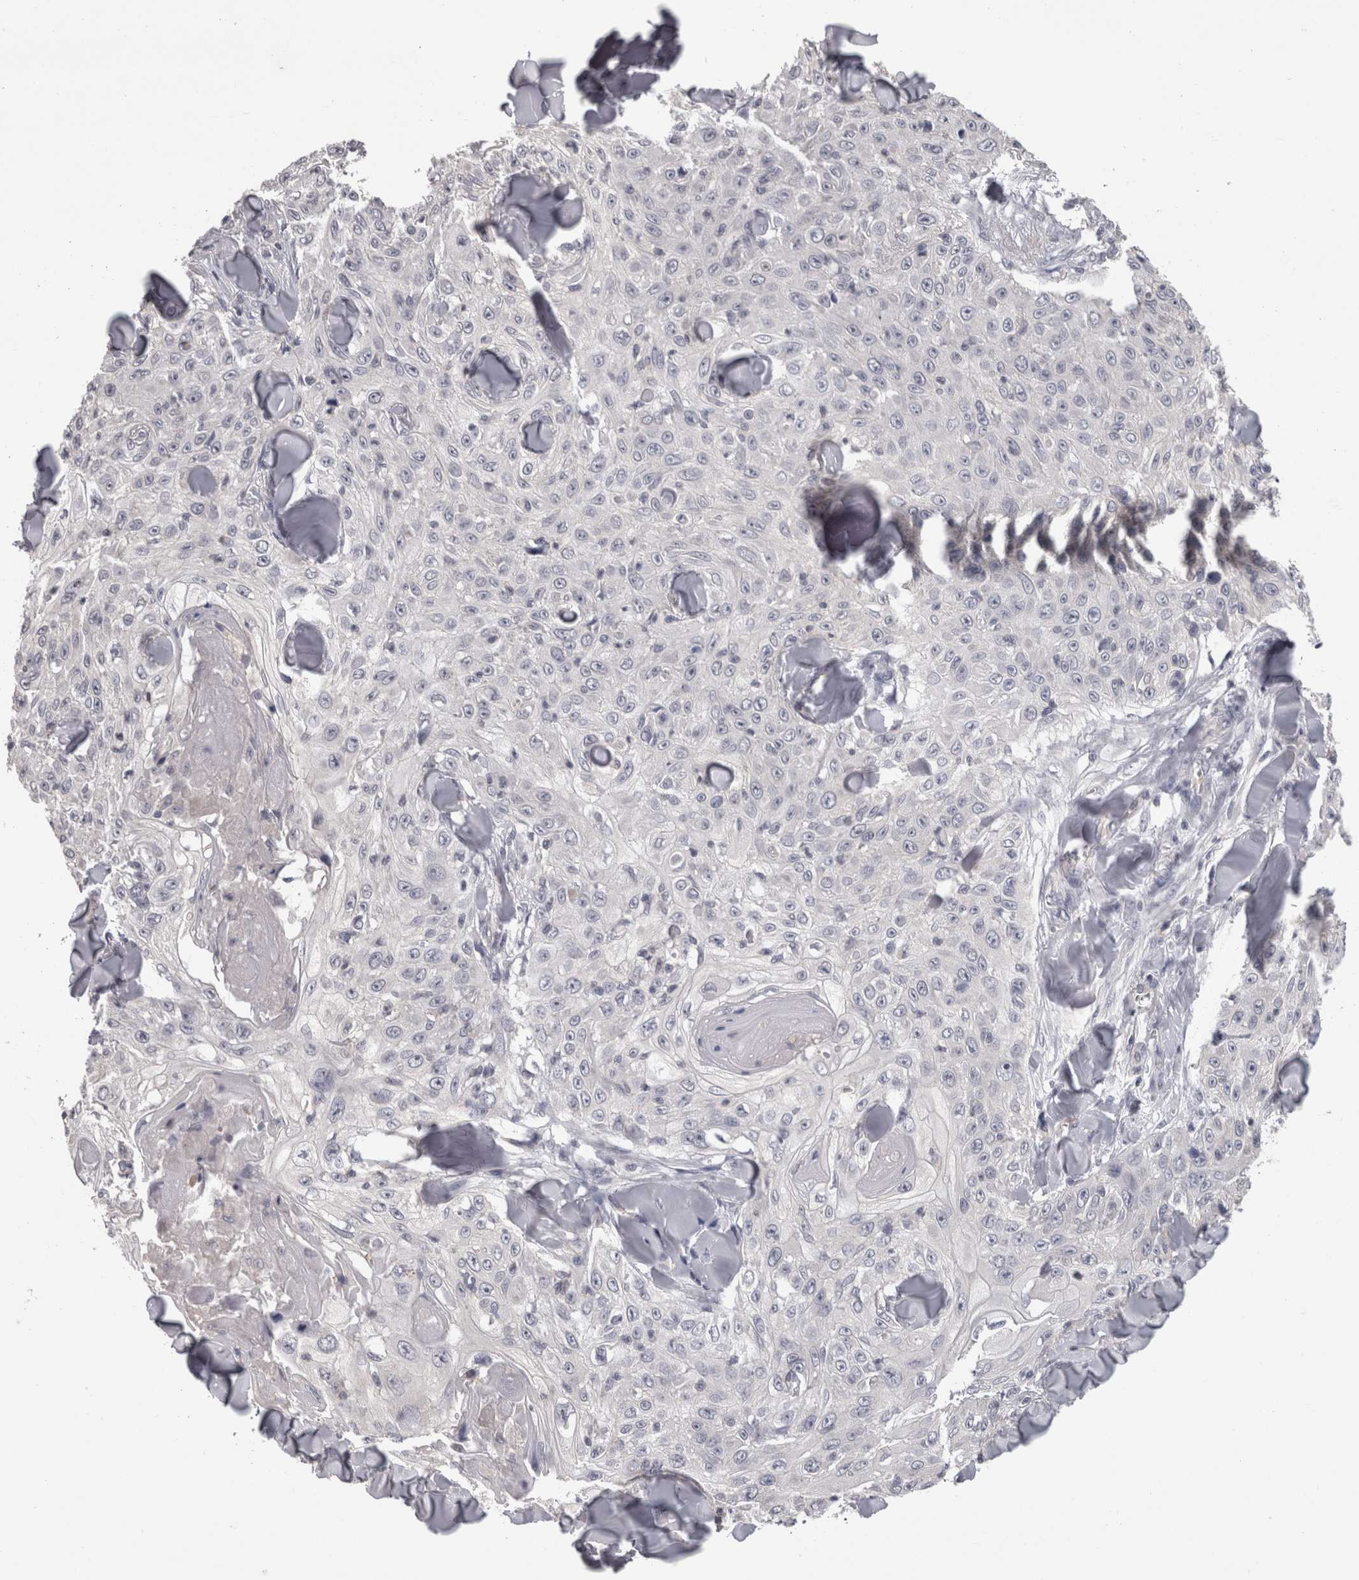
{"staining": {"intensity": "negative", "quantity": "none", "location": "none"}, "tissue": "skin cancer", "cell_type": "Tumor cells", "image_type": "cancer", "snomed": [{"axis": "morphology", "description": "Squamous cell carcinoma, NOS"}, {"axis": "topography", "description": "Skin"}], "caption": "This is an IHC histopathology image of skin squamous cell carcinoma. There is no positivity in tumor cells.", "gene": "PON3", "patient": {"sex": "male", "age": 86}}